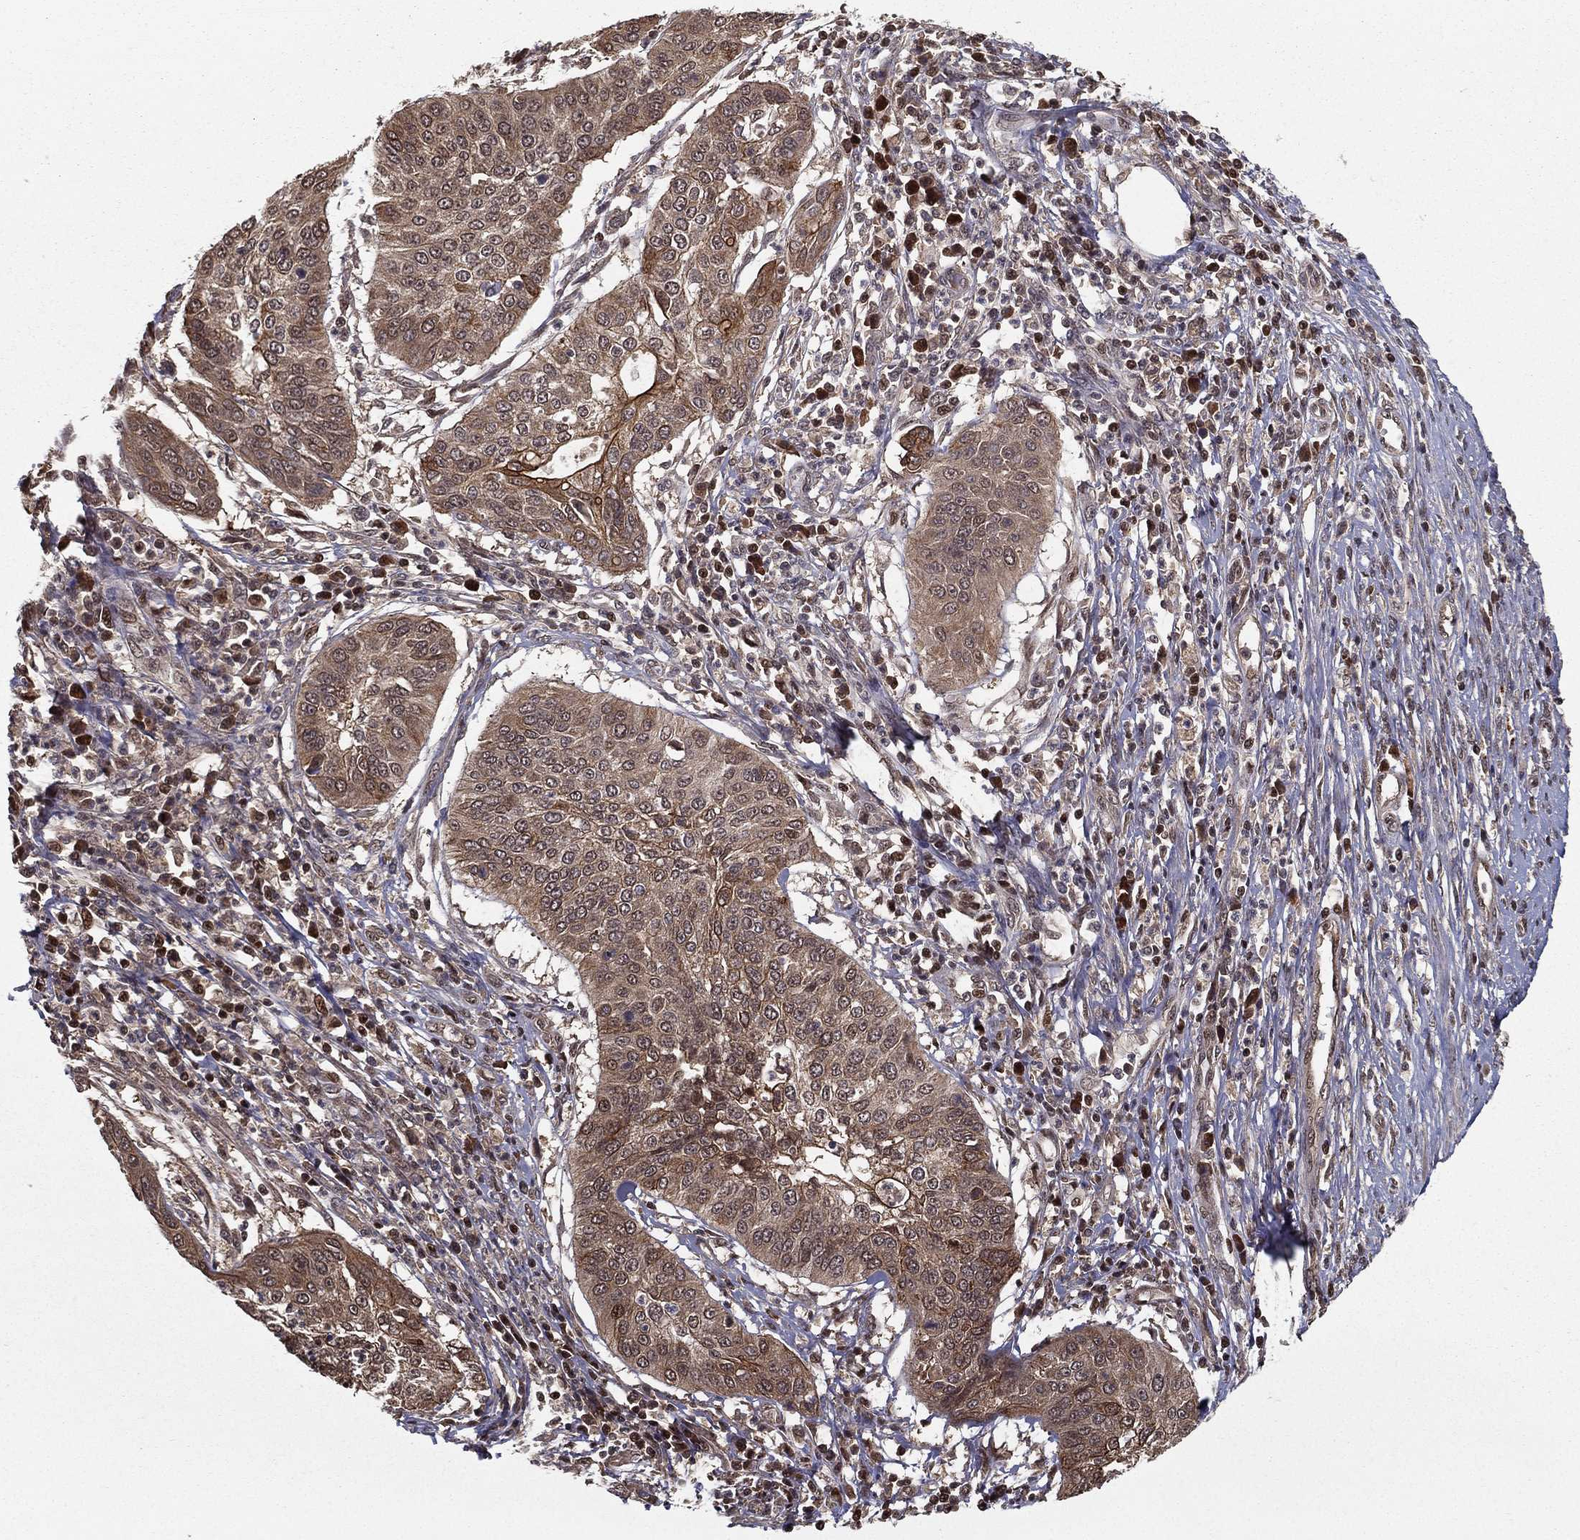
{"staining": {"intensity": "moderate", "quantity": "<25%", "location": "cytoplasmic/membranous,nuclear"}, "tissue": "cervical cancer", "cell_type": "Tumor cells", "image_type": "cancer", "snomed": [{"axis": "morphology", "description": "Normal tissue, NOS"}, {"axis": "morphology", "description": "Squamous cell carcinoma, NOS"}, {"axis": "topography", "description": "Cervix"}], "caption": "Cervical squamous cell carcinoma stained for a protein (brown) exhibits moderate cytoplasmic/membranous and nuclear positive staining in approximately <25% of tumor cells.", "gene": "SLC6A6", "patient": {"sex": "female", "age": 39}}